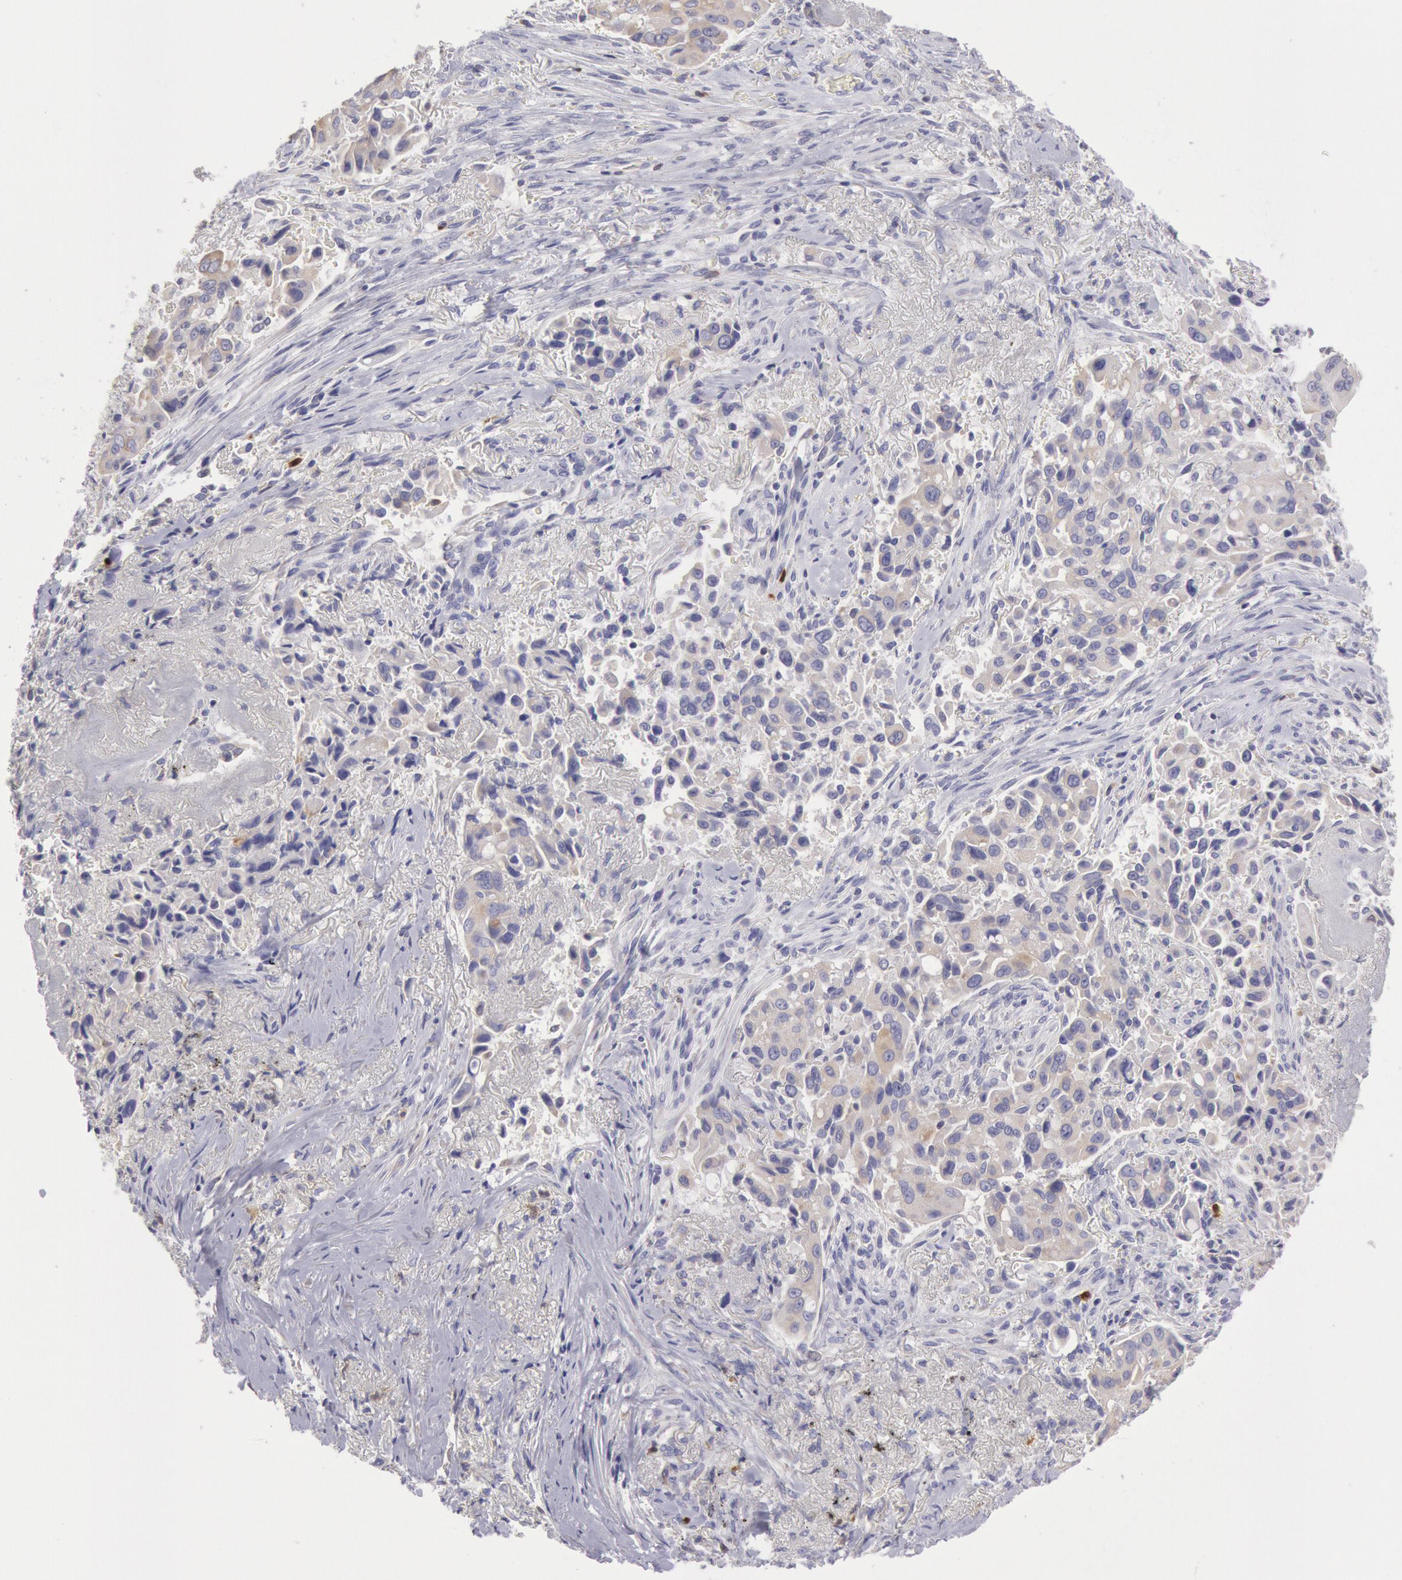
{"staining": {"intensity": "weak", "quantity": "<25%", "location": "cytoplasmic/membranous"}, "tissue": "lung cancer", "cell_type": "Tumor cells", "image_type": "cancer", "snomed": [{"axis": "morphology", "description": "Adenocarcinoma, NOS"}, {"axis": "topography", "description": "Lung"}], "caption": "Lung adenocarcinoma was stained to show a protein in brown. There is no significant expression in tumor cells. (Immunohistochemistry (ihc), brightfield microscopy, high magnification).", "gene": "RAB27A", "patient": {"sex": "male", "age": 68}}